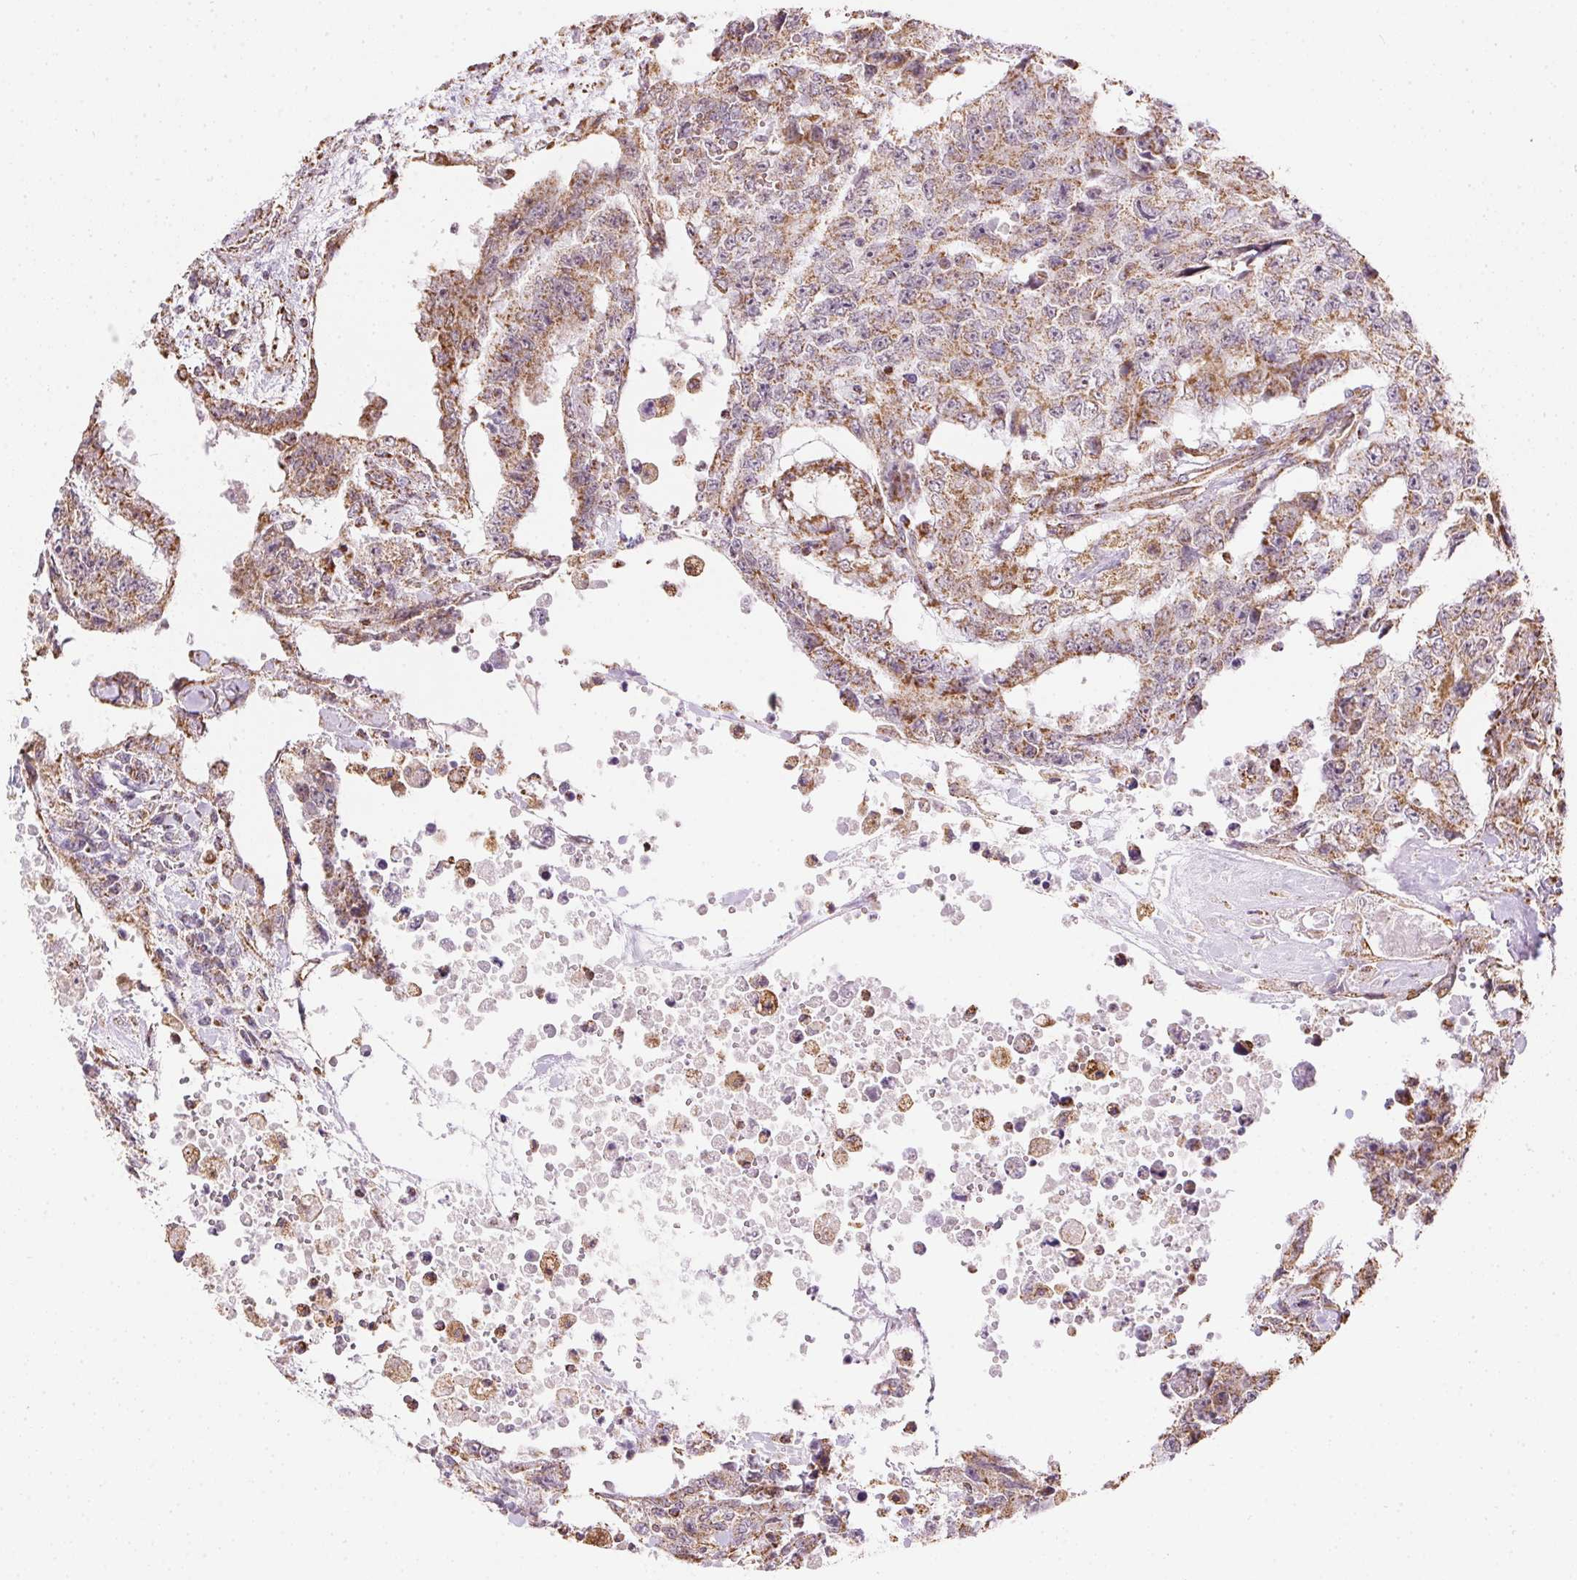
{"staining": {"intensity": "moderate", "quantity": ">75%", "location": "cytoplasmic/membranous"}, "tissue": "testis cancer", "cell_type": "Tumor cells", "image_type": "cancer", "snomed": [{"axis": "morphology", "description": "Carcinoma, Embryonal, NOS"}, {"axis": "topography", "description": "Testis"}], "caption": "DAB immunohistochemical staining of testis embryonal carcinoma exhibits moderate cytoplasmic/membranous protein expression in approximately >75% of tumor cells. The protein is shown in brown color, while the nuclei are stained blue.", "gene": "MAPK11", "patient": {"sex": "male", "age": 24}}